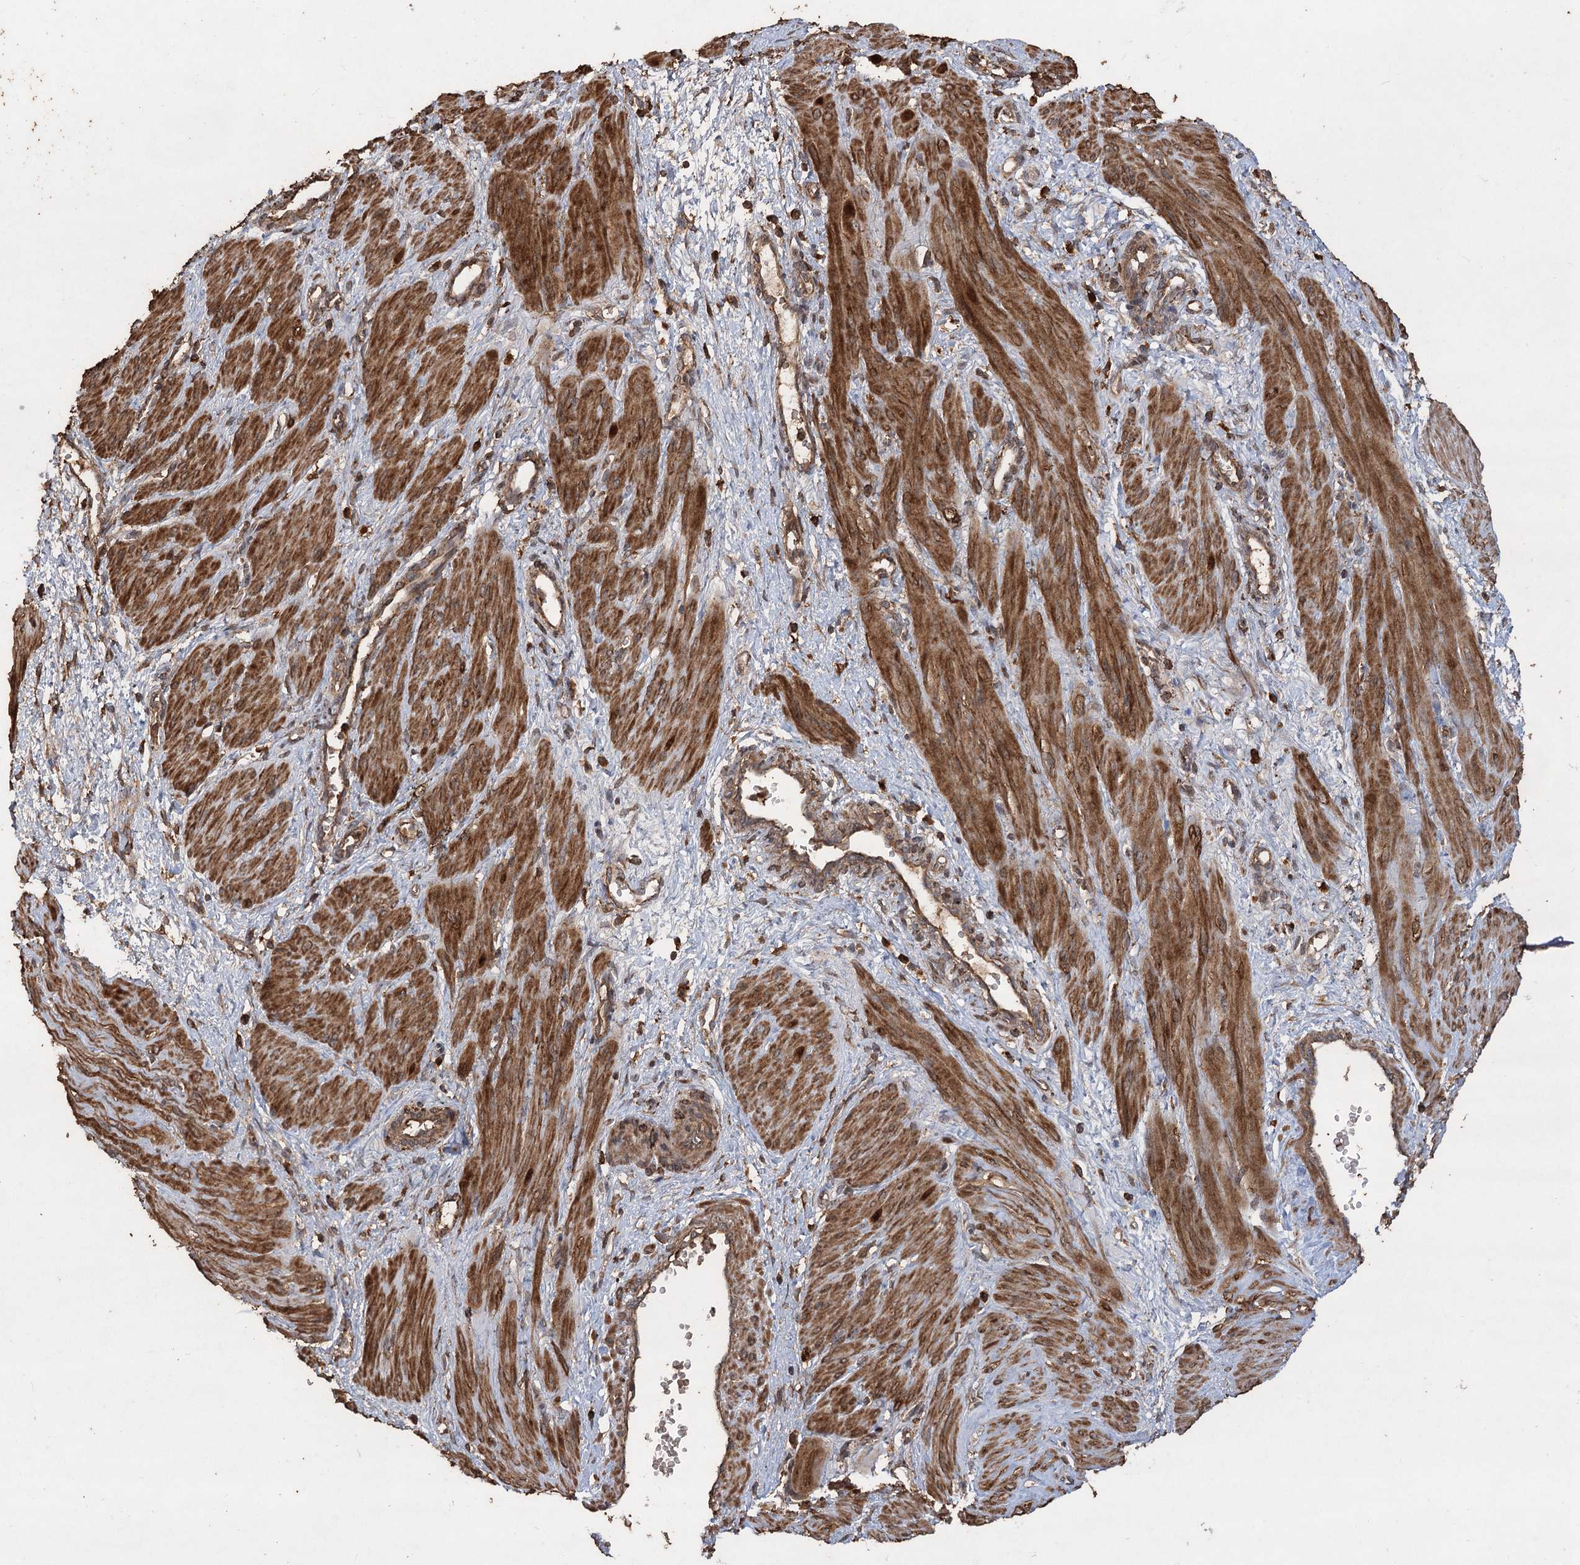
{"staining": {"intensity": "strong", "quantity": ">75%", "location": "cytoplasmic/membranous"}, "tissue": "smooth muscle", "cell_type": "Smooth muscle cells", "image_type": "normal", "snomed": [{"axis": "morphology", "description": "Normal tissue, NOS"}, {"axis": "topography", "description": "Endometrium"}], "caption": "Smooth muscle cells demonstrate strong cytoplasmic/membranous staining in about >75% of cells in unremarkable smooth muscle.", "gene": "PIK3C2A", "patient": {"sex": "female", "age": 33}}